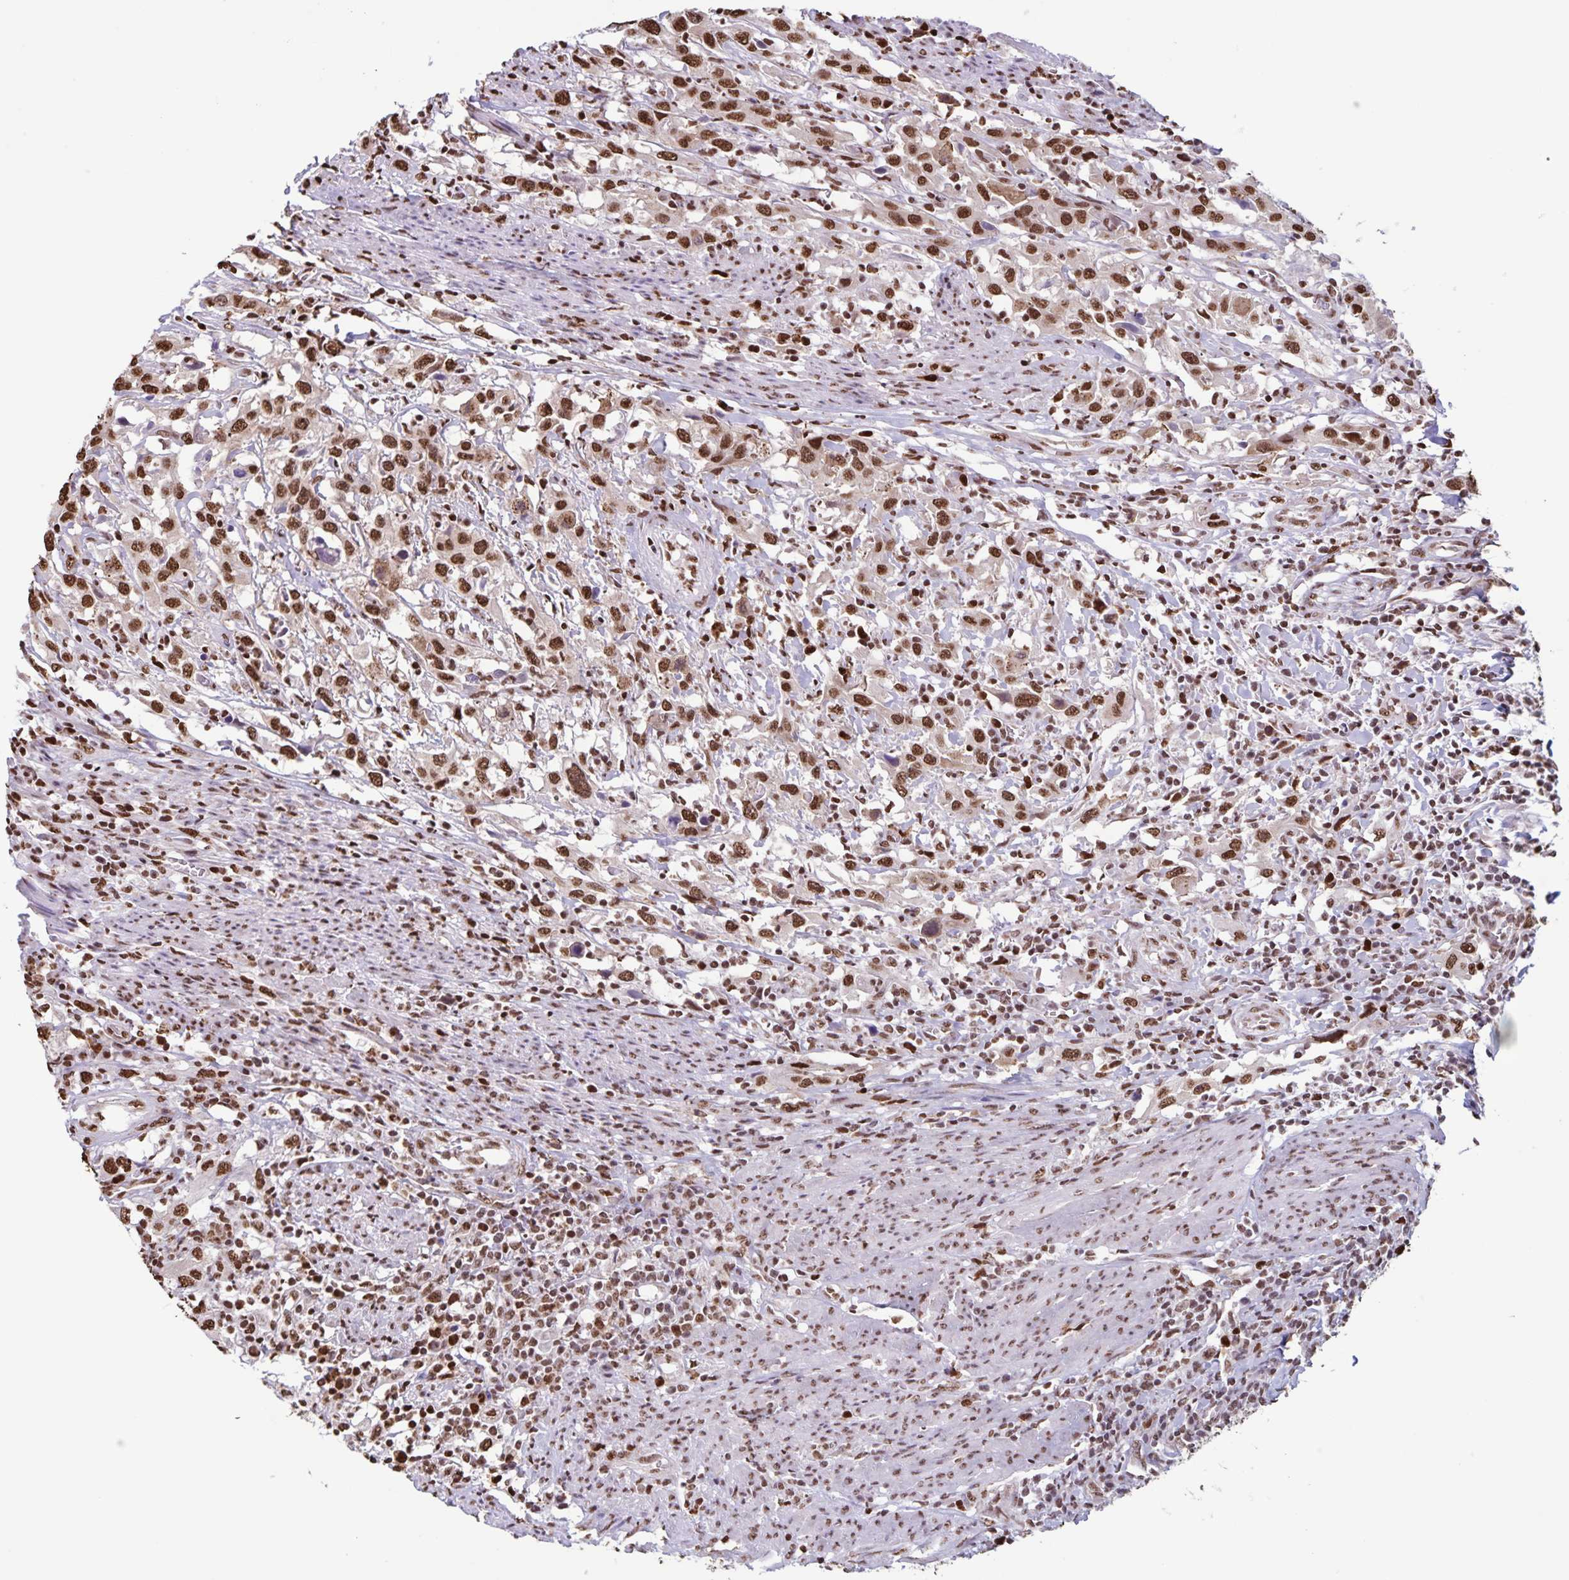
{"staining": {"intensity": "strong", "quantity": ">75%", "location": "nuclear"}, "tissue": "urothelial cancer", "cell_type": "Tumor cells", "image_type": "cancer", "snomed": [{"axis": "morphology", "description": "Urothelial carcinoma, High grade"}, {"axis": "topography", "description": "Urinary bladder"}], "caption": "Human urothelial cancer stained for a protein (brown) exhibits strong nuclear positive staining in approximately >75% of tumor cells.", "gene": "DUT", "patient": {"sex": "male", "age": 61}}